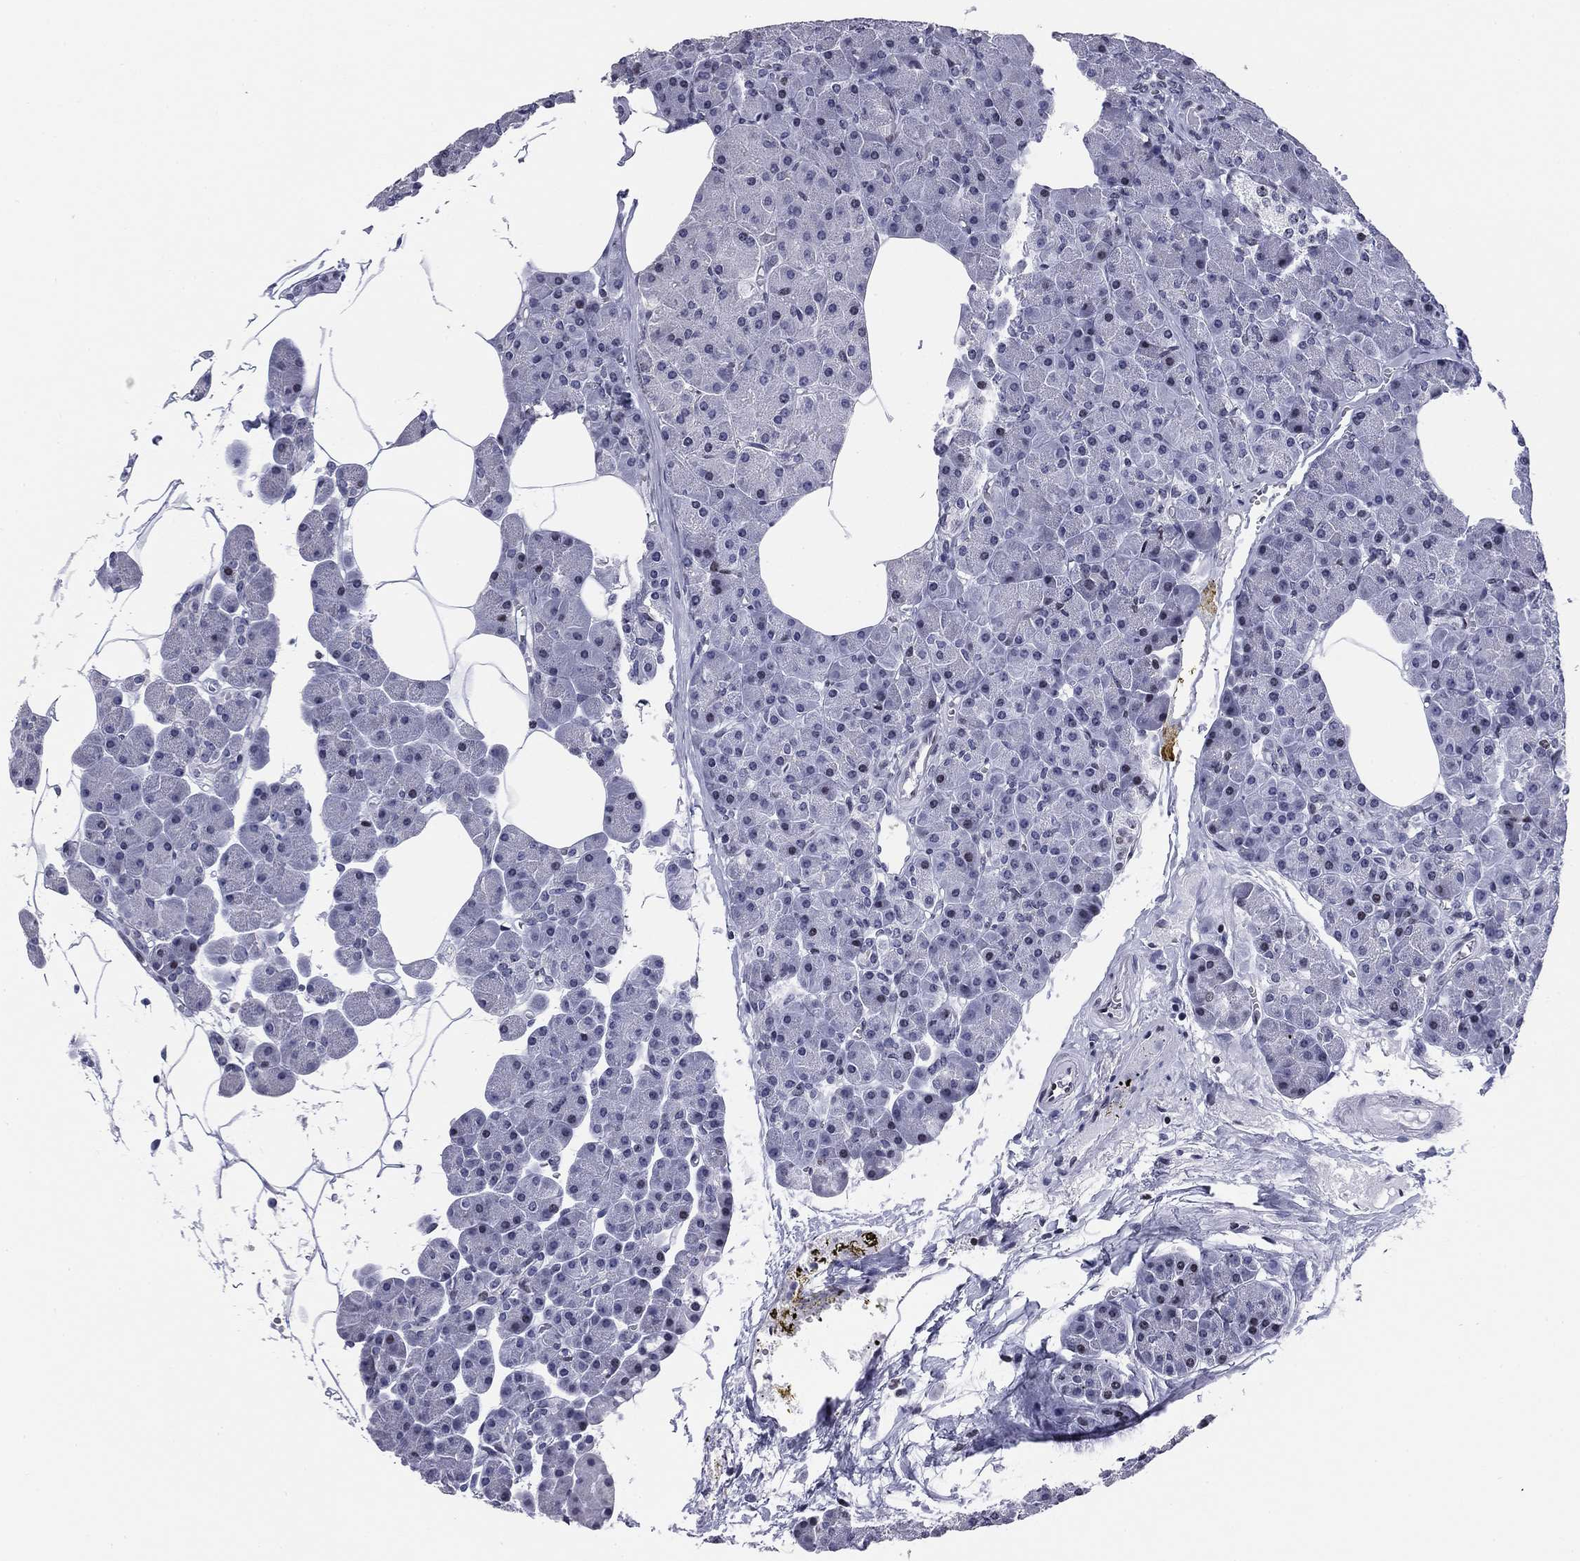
{"staining": {"intensity": "negative", "quantity": "none", "location": "none"}, "tissue": "pancreas", "cell_type": "Exocrine glandular cells", "image_type": "normal", "snomed": [{"axis": "morphology", "description": "Normal tissue, NOS"}, {"axis": "topography", "description": "Pancreas"}], "caption": "This histopathology image is of benign pancreas stained with immunohistochemistry (IHC) to label a protein in brown with the nuclei are counter-stained blue. There is no staining in exocrine glandular cells. (Stains: DAB (3,3'-diaminobenzidine) immunohistochemistry with hematoxylin counter stain, Microscopy: brightfield microscopy at high magnification).", "gene": "CCDC144A", "patient": {"sex": "female", "age": 45}}